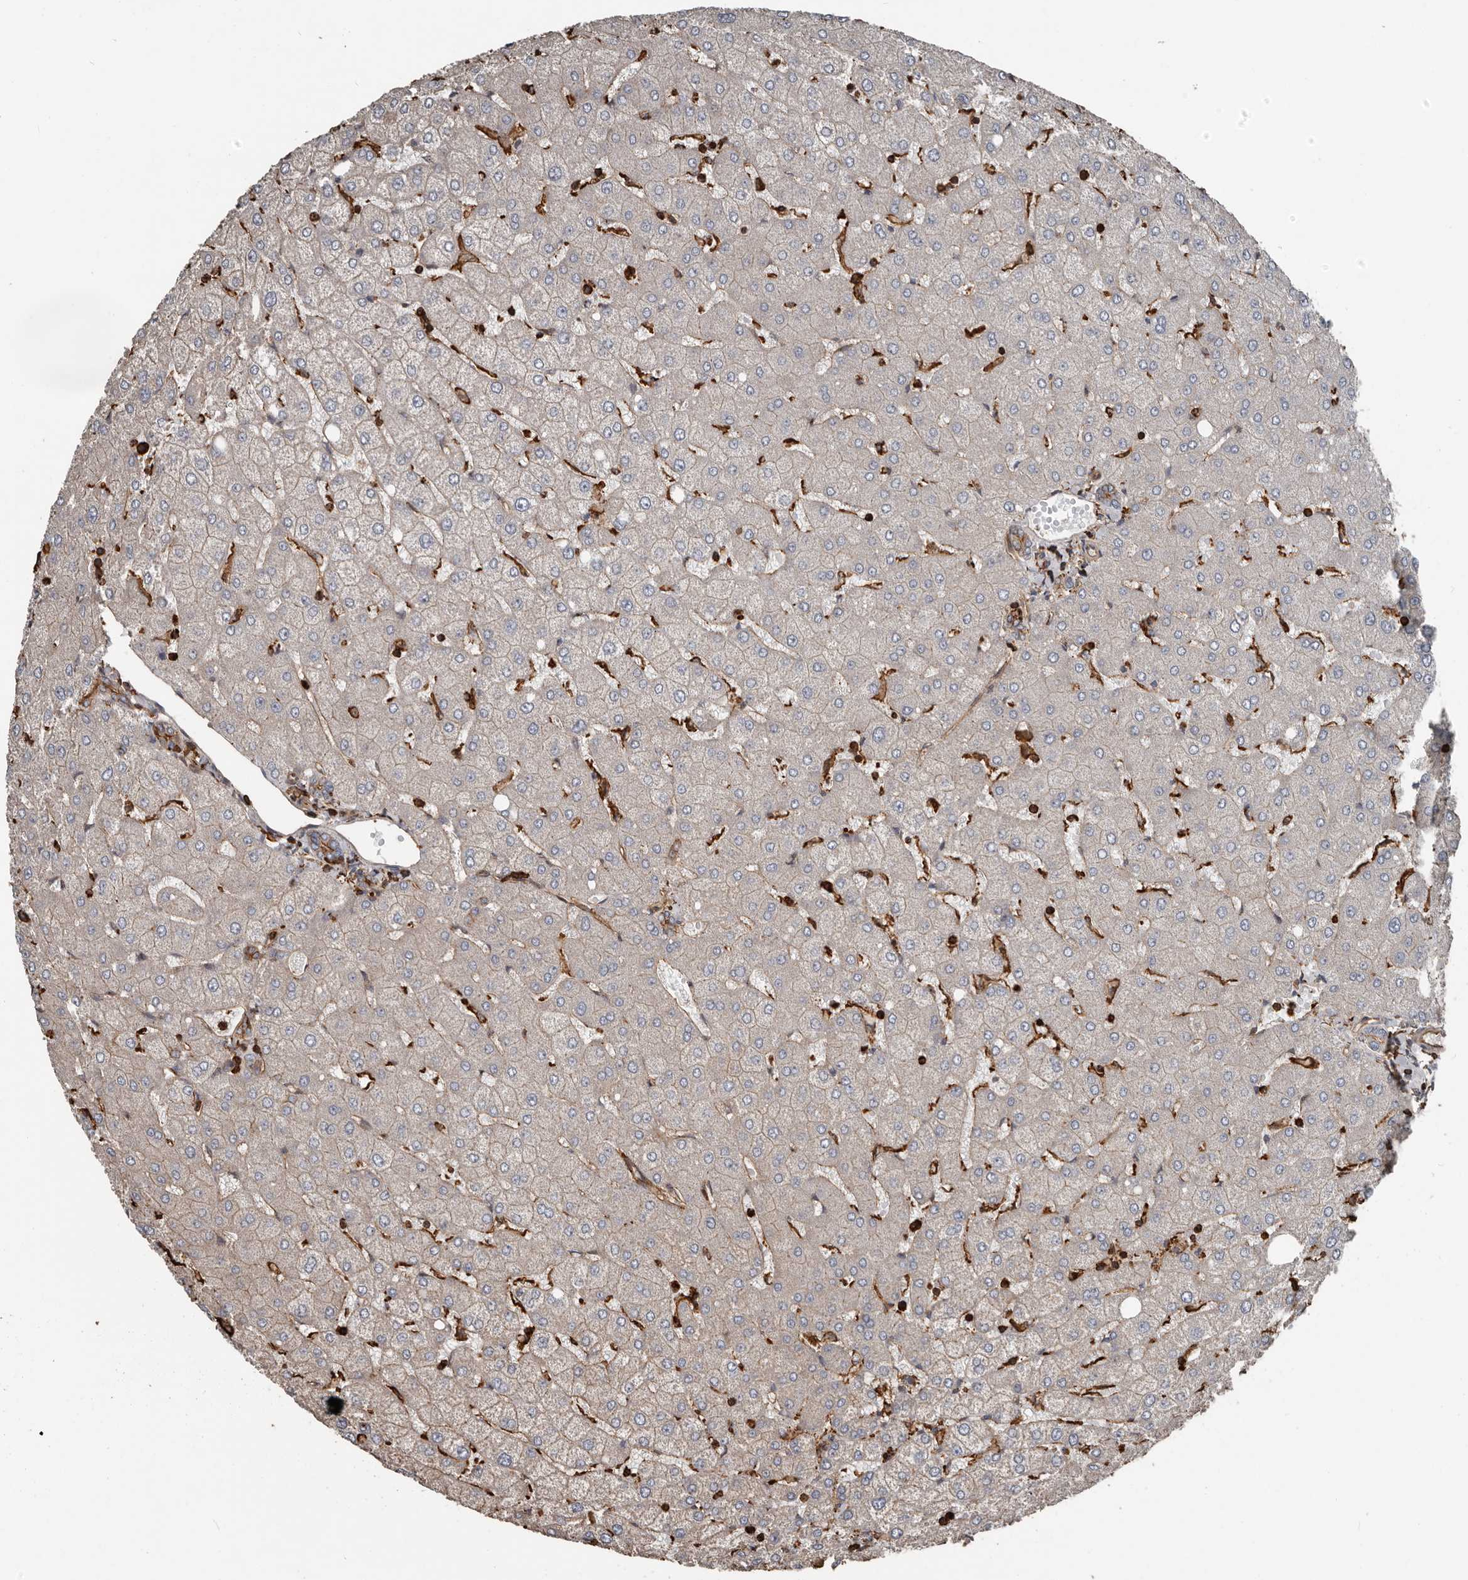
{"staining": {"intensity": "moderate", "quantity": "25%-75%", "location": "cytoplasmic/membranous"}, "tissue": "liver", "cell_type": "Cholangiocytes", "image_type": "normal", "snomed": [{"axis": "morphology", "description": "Normal tissue, NOS"}, {"axis": "topography", "description": "Liver"}], "caption": "Immunohistochemical staining of benign liver reveals medium levels of moderate cytoplasmic/membranous expression in approximately 25%-75% of cholangiocytes. Nuclei are stained in blue.", "gene": "DENND6B", "patient": {"sex": "female", "age": 54}}